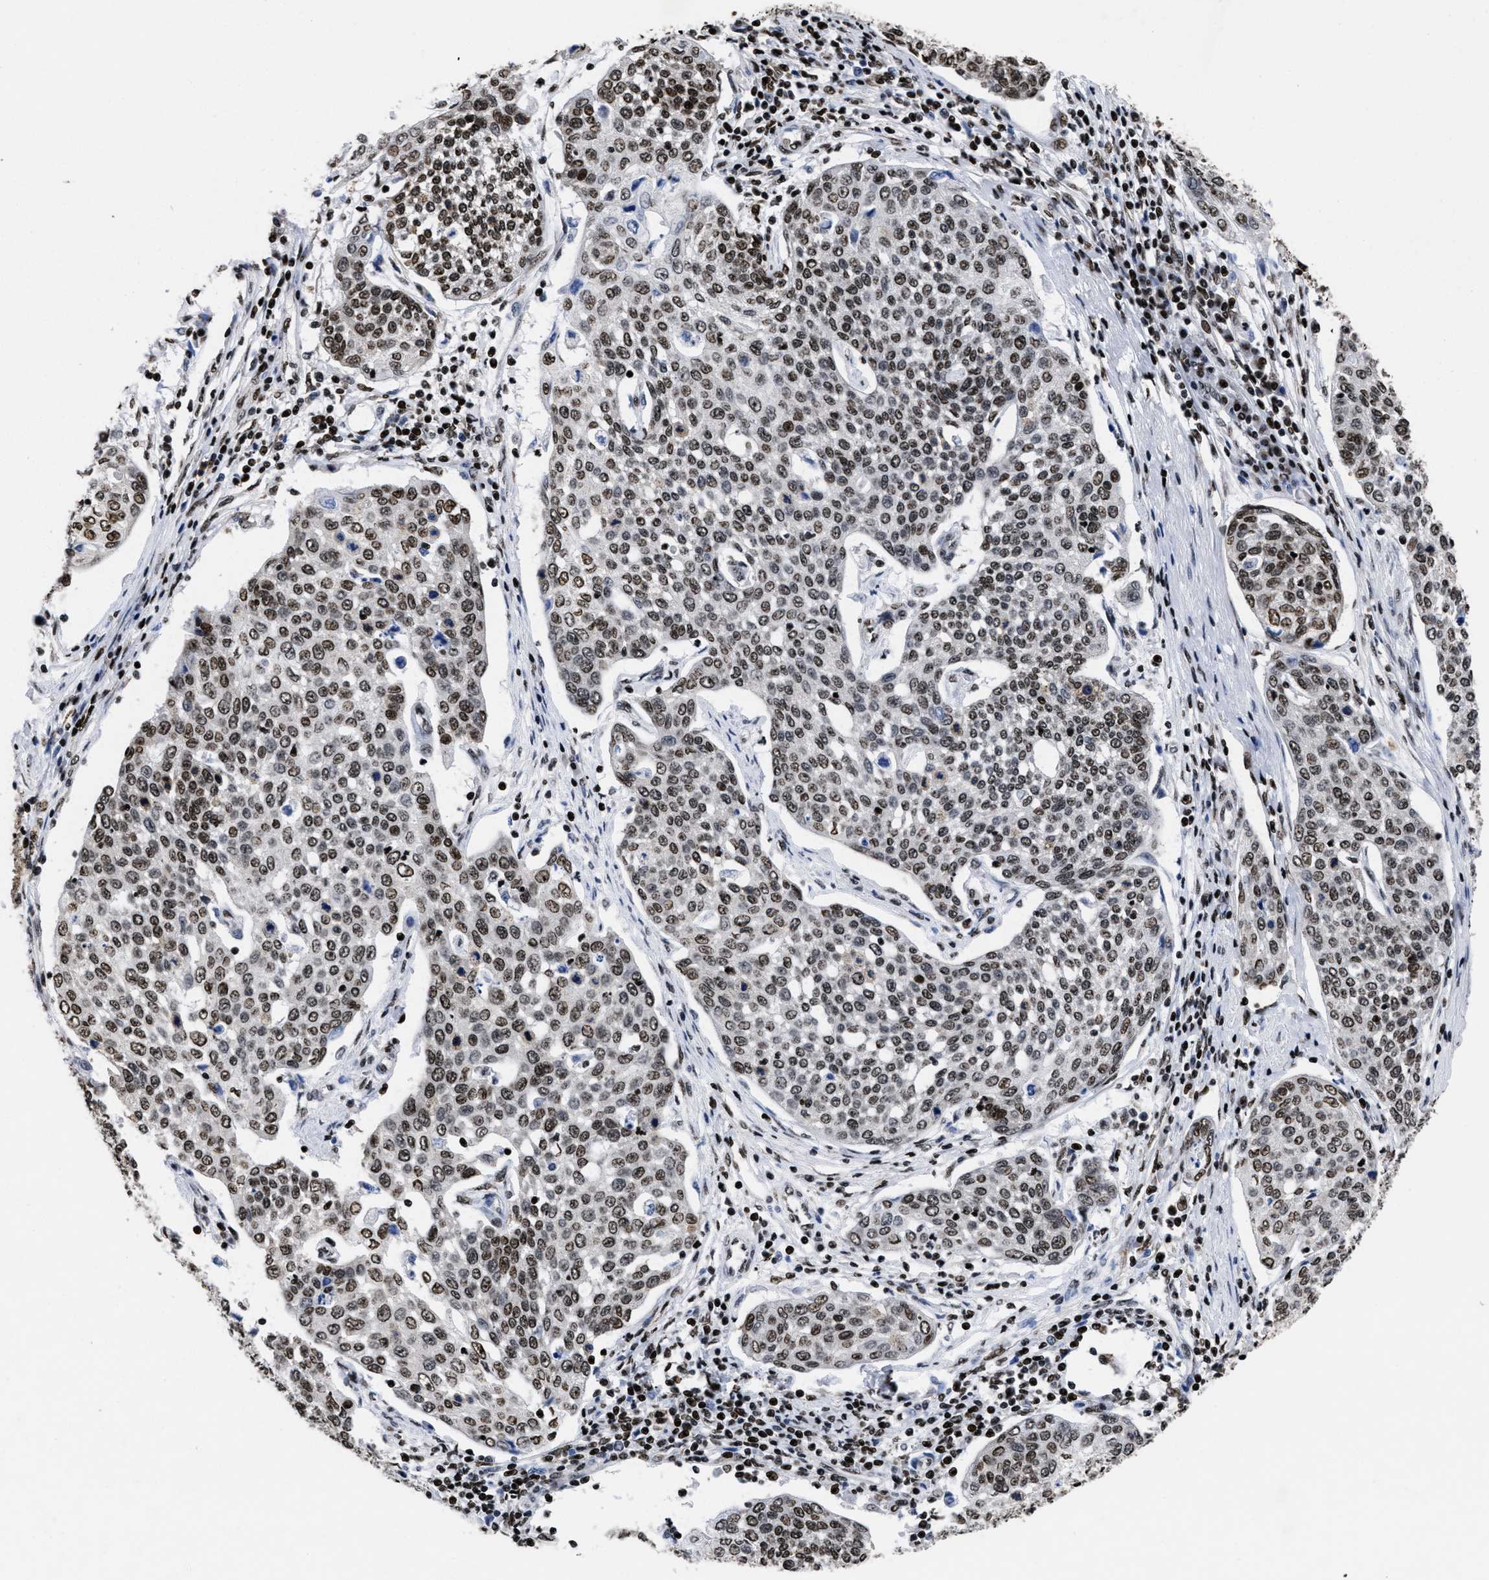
{"staining": {"intensity": "moderate", "quantity": ">75%", "location": "nuclear"}, "tissue": "cervical cancer", "cell_type": "Tumor cells", "image_type": "cancer", "snomed": [{"axis": "morphology", "description": "Squamous cell carcinoma, NOS"}, {"axis": "topography", "description": "Cervix"}], "caption": "The micrograph demonstrates staining of cervical cancer, revealing moderate nuclear protein positivity (brown color) within tumor cells.", "gene": "CALHM3", "patient": {"sex": "female", "age": 34}}